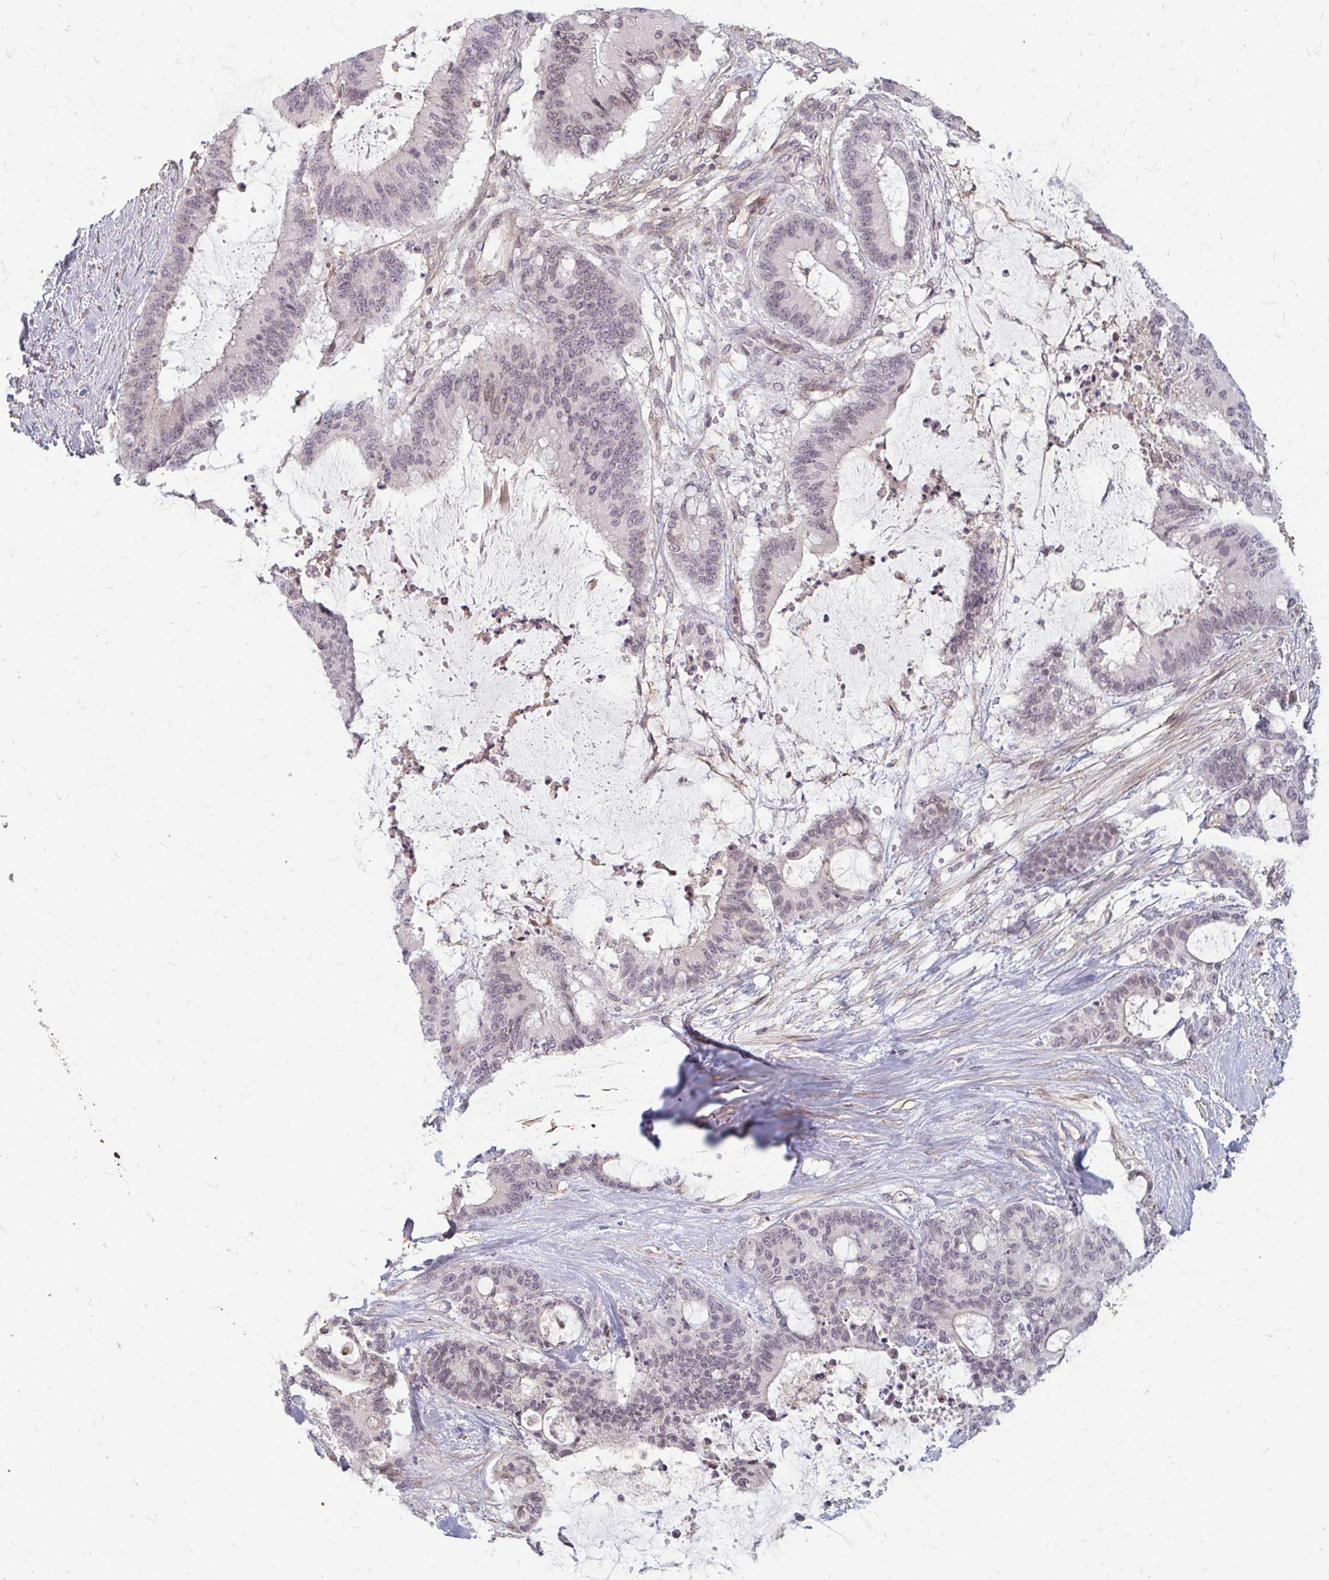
{"staining": {"intensity": "weak", "quantity": "<25%", "location": "nuclear"}, "tissue": "liver cancer", "cell_type": "Tumor cells", "image_type": "cancer", "snomed": [{"axis": "morphology", "description": "Normal tissue, NOS"}, {"axis": "morphology", "description": "Cholangiocarcinoma"}, {"axis": "topography", "description": "Liver"}, {"axis": "topography", "description": "Peripheral nerve tissue"}], "caption": "Human liver cholangiocarcinoma stained for a protein using IHC shows no positivity in tumor cells.", "gene": "GPC5", "patient": {"sex": "female", "age": 73}}